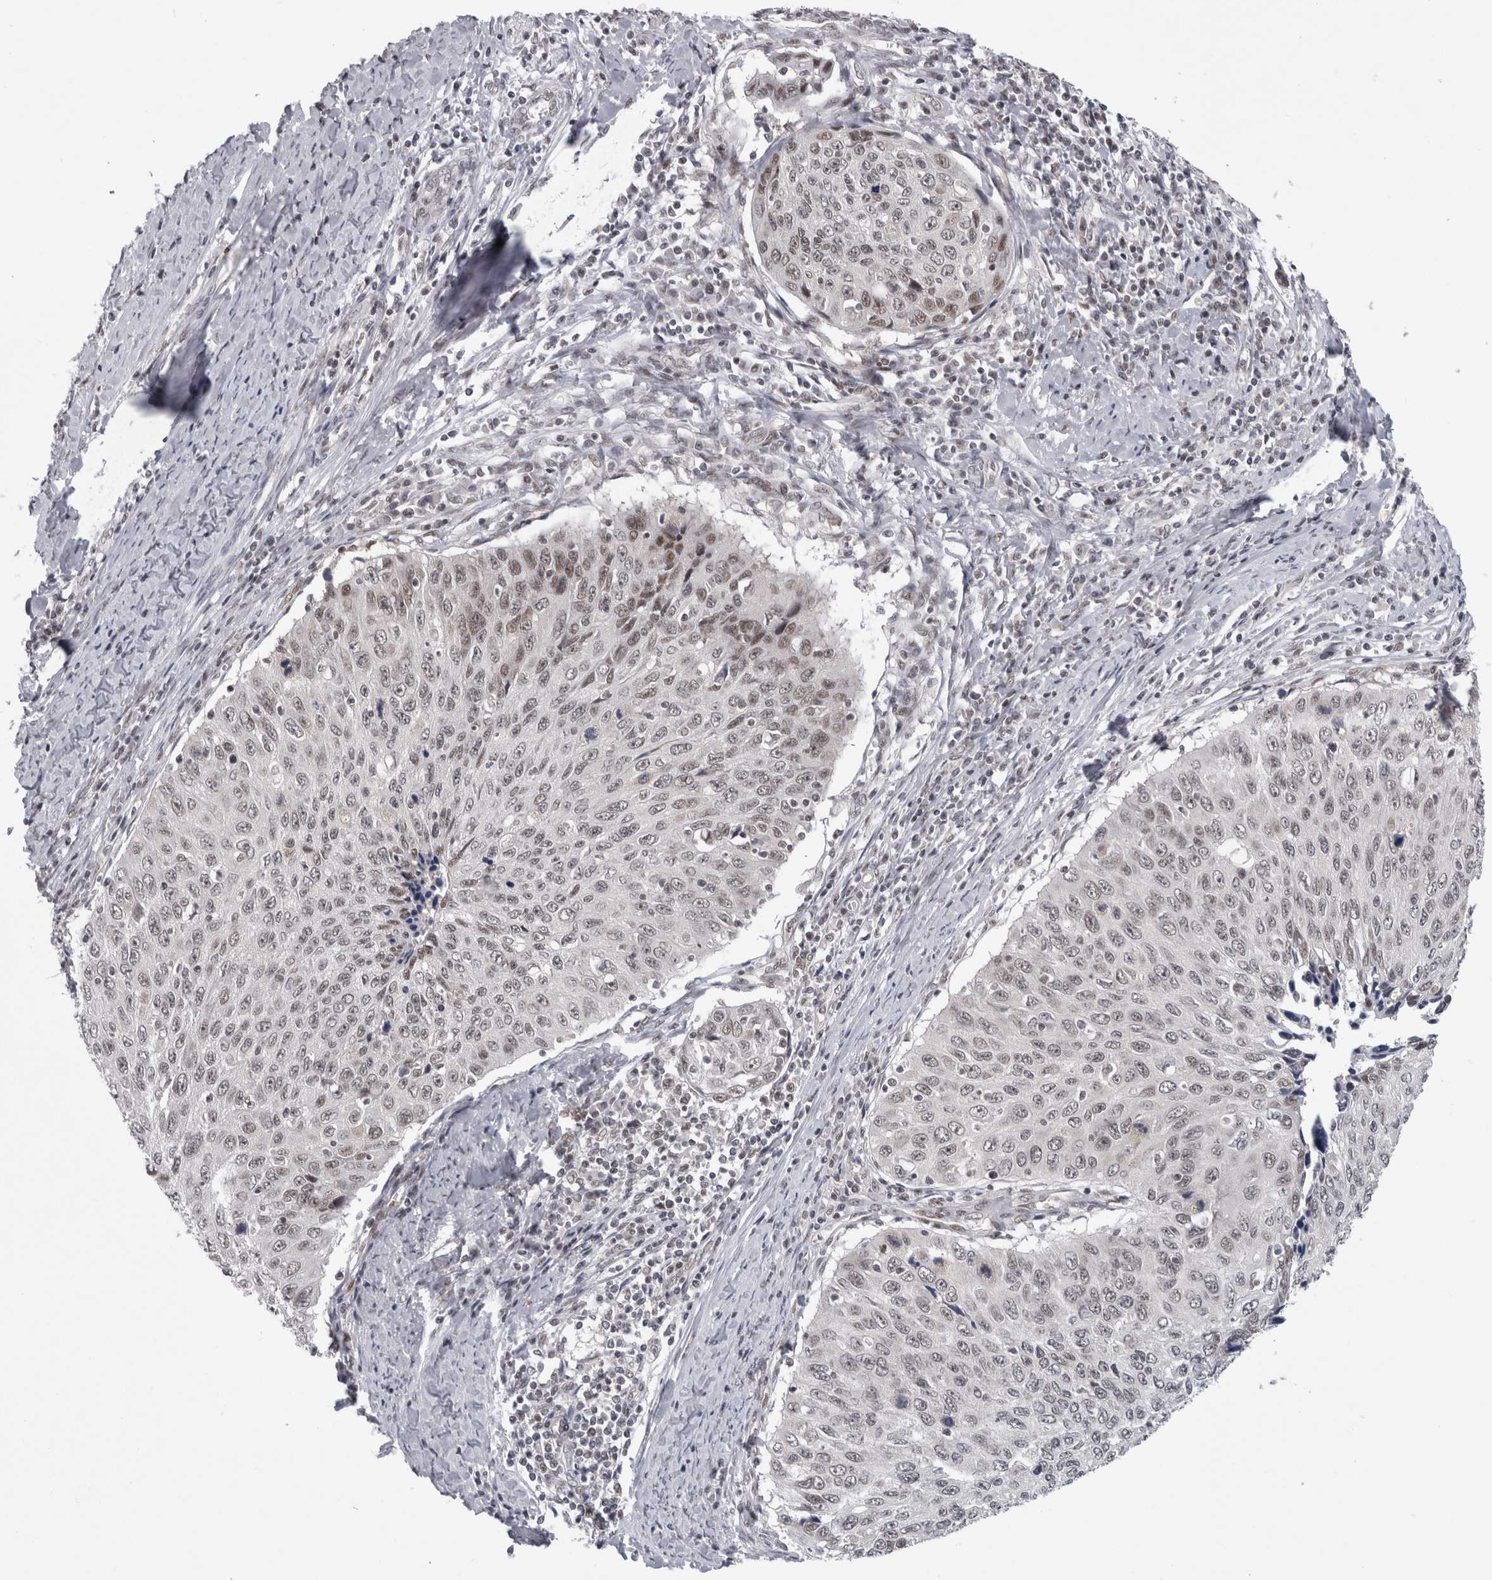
{"staining": {"intensity": "weak", "quantity": ">75%", "location": "nuclear"}, "tissue": "cervical cancer", "cell_type": "Tumor cells", "image_type": "cancer", "snomed": [{"axis": "morphology", "description": "Squamous cell carcinoma, NOS"}, {"axis": "topography", "description": "Cervix"}], "caption": "Approximately >75% of tumor cells in cervical cancer display weak nuclear protein expression as visualized by brown immunohistochemical staining.", "gene": "PSMB2", "patient": {"sex": "female", "age": 53}}